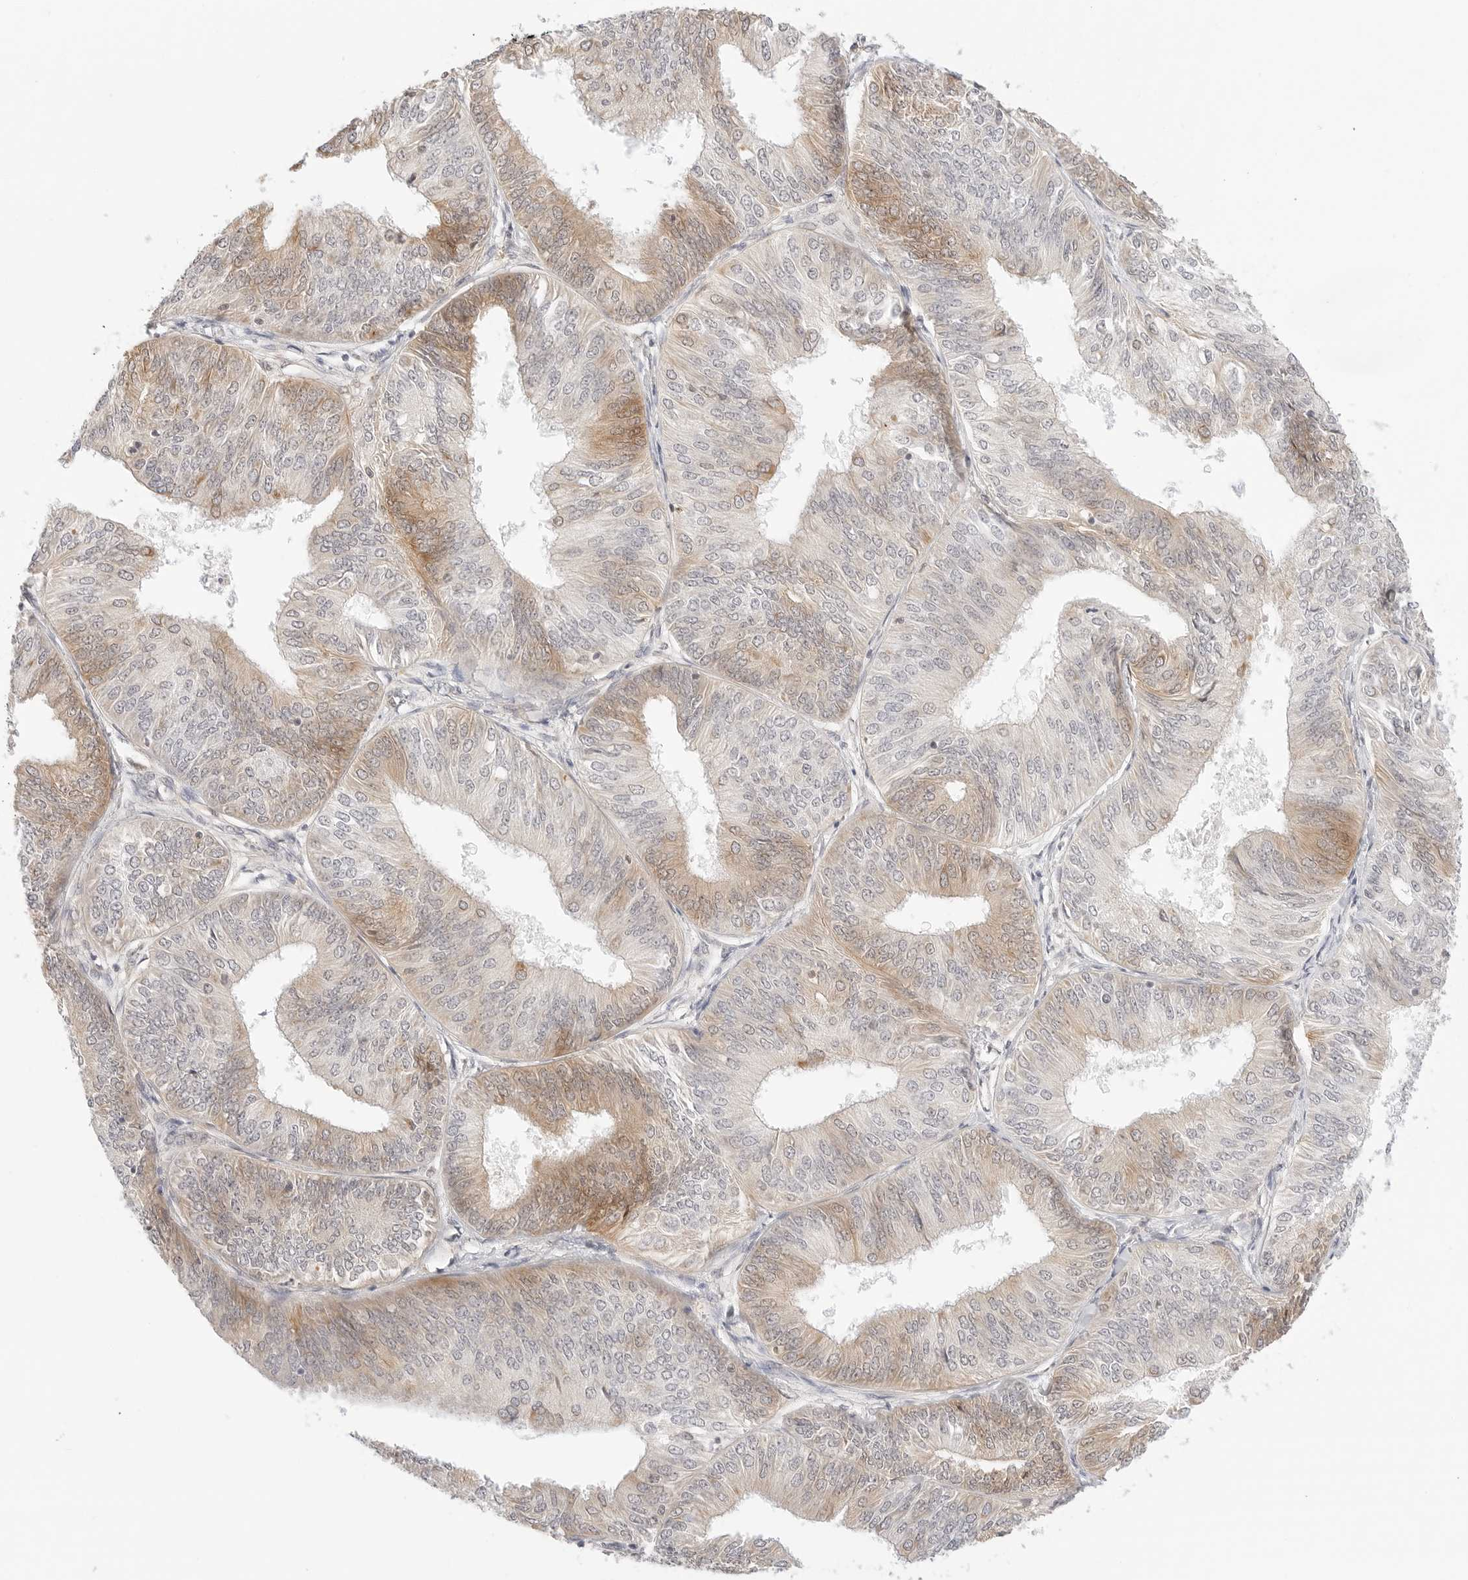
{"staining": {"intensity": "moderate", "quantity": "<25%", "location": "cytoplasmic/membranous"}, "tissue": "endometrial cancer", "cell_type": "Tumor cells", "image_type": "cancer", "snomed": [{"axis": "morphology", "description": "Adenocarcinoma, NOS"}, {"axis": "topography", "description": "Endometrium"}], "caption": "A brown stain highlights moderate cytoplasmic/membranous staining of a protein in adenocarcinoma (endometrial) tumor cells. (DAB (3,3'-diaminobenzidine) = brown stain, brightfield microscopy at high magnification).", "gene": "ERO1B", "patient": {"sex": "female", "age": 58}}